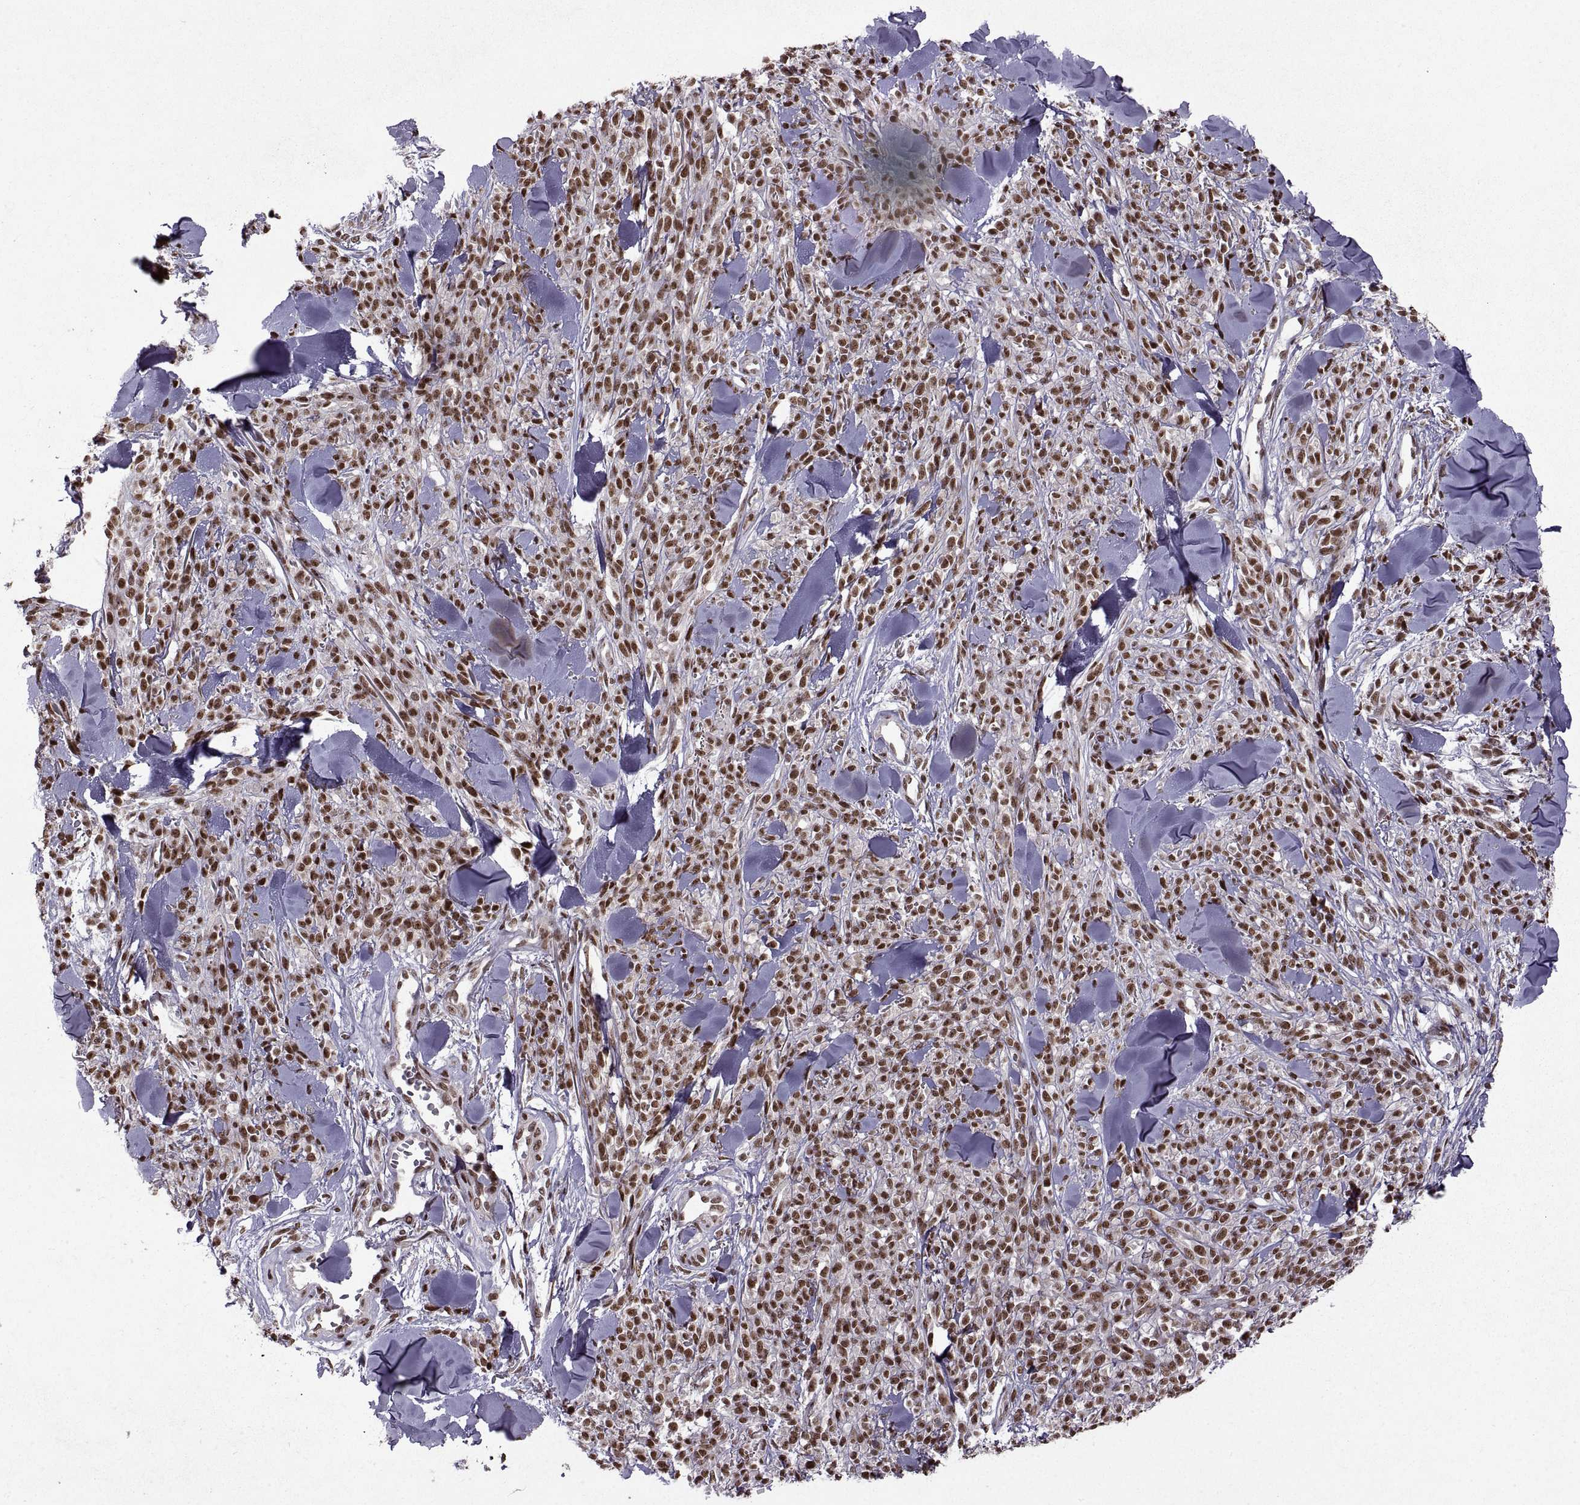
{"staining": {"intensity": "strong", "quantity": ">75%", "location": "nuclear"}, "tissue": "melanoma", "cell_type": "Tumor cells", "image_type": "cancer", "snomed": [{"axis": "morphology", "description": "Malignant melanoma, NOS"}, {"axis": "topography", "description": "Skin"}, {"axis": "topography", "description": "Skin of trunk"}], "caption": "Immunohistochemical staining of human melanoma demonstrates high levels of strong nuclear positivity in about >75% of tumor cells.", "gene": "MT1E", "patient": {"sex": "male", "age": 74}}